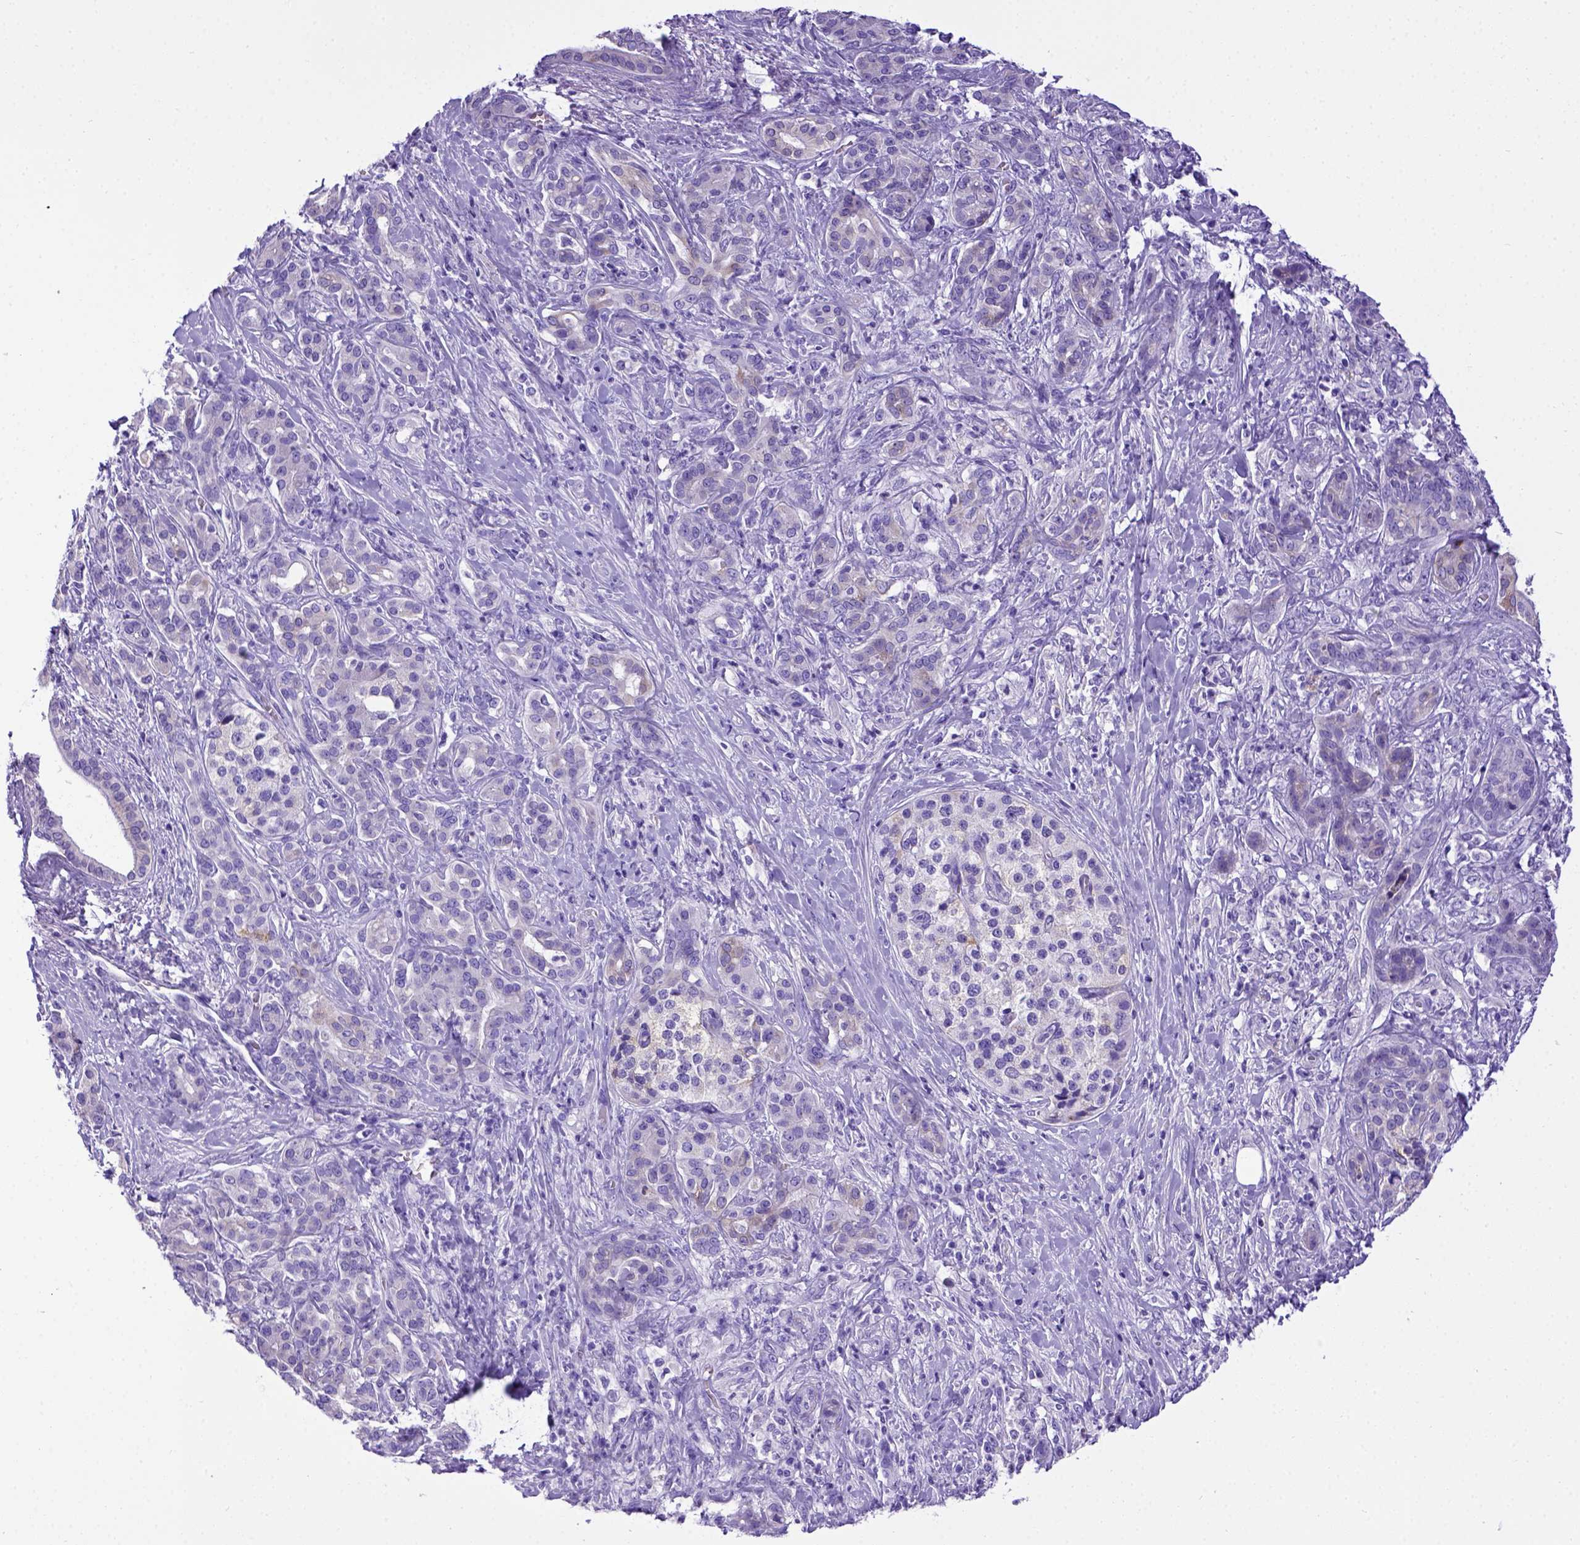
{"staining": {"intensity": "negative", "quantity": "none", "location": "none"}, "tissue": "pancreatic cancer", "cell_type": "Tumor cells", "image_type": "cancer", "snomed": [{"axis": "morphology", "description": "Normal tissue, NOS"}, {"axis": "morphology", "description": "Inflammation, NOS"}, {"axis": "morphology", "description": "Adenocarcinoma, NOS"}, {"axis": "topography", "description": "Pancreas"}], "caption": "Human pancreatic cancer stained for a protein using immunohistochemistry displays no staining in tumor cells.", "gene": "PTGES", "patient": {"sex": "male", "age": 57}}